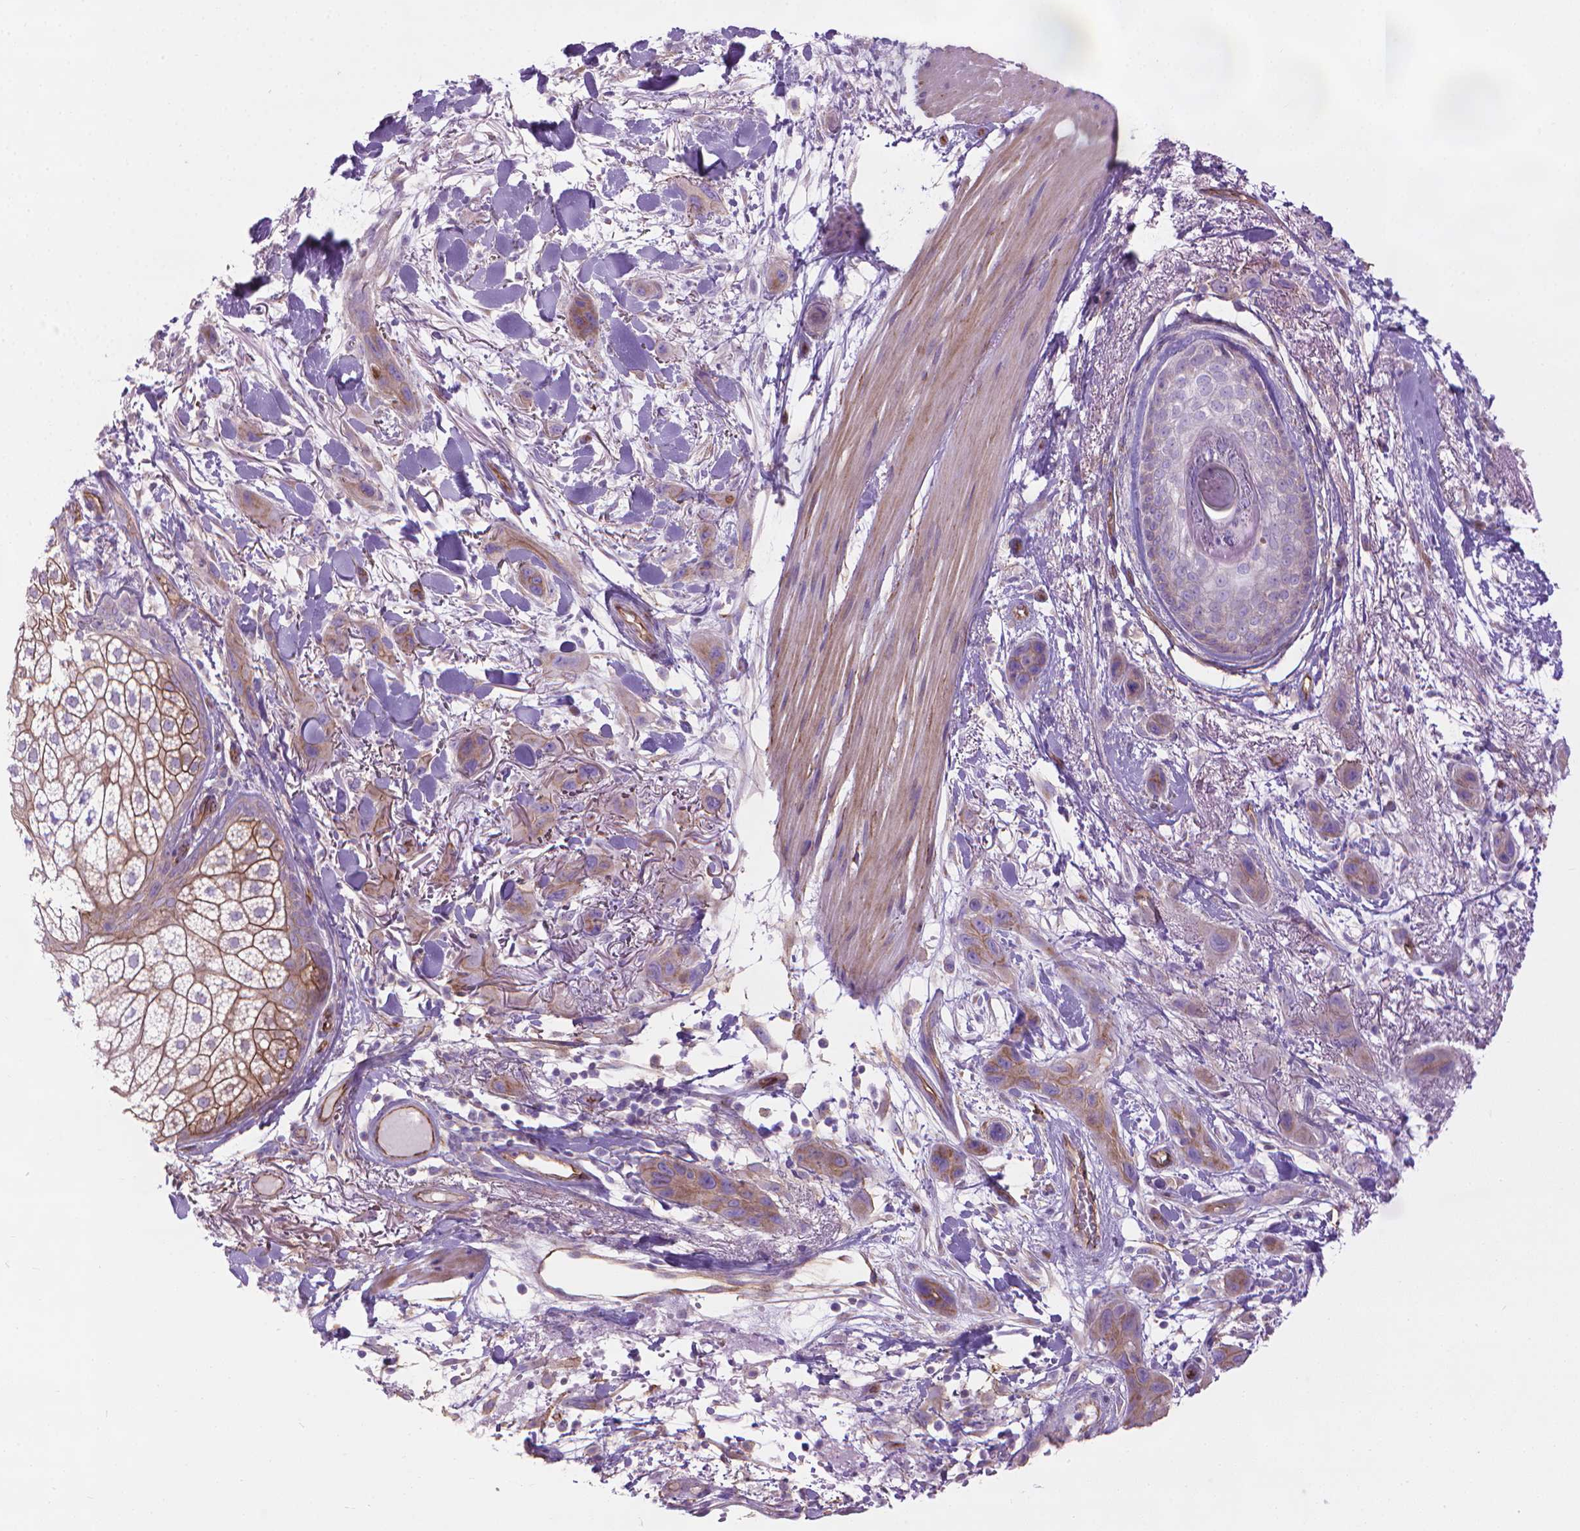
{"staining": {"intensity": "moderate", "quantity": "25%-75%", "location": "cytoplasmic/membranous"}, "tissue": "skin cancer", "cell_type": "Tumor cells", "image_type": "cancer", "snomed": [{"axis": "morphology", "description": "Squamous cell carcinoma, NOS"}, {"axis": "topography", "description": "Skin"}], "caption": "High-magnification brightfield microscopy of skin cancer stained with DAB (3,3'-diaminobenzidine) (brown) and counterstained with hematoxylin (blue). tumor cells exhibit moderate cytoplasmic/membranous staining is present in approximately25%-75% of cells.", "gene": "TENT5A", "patient": {"sex": "male", "age": 79}}